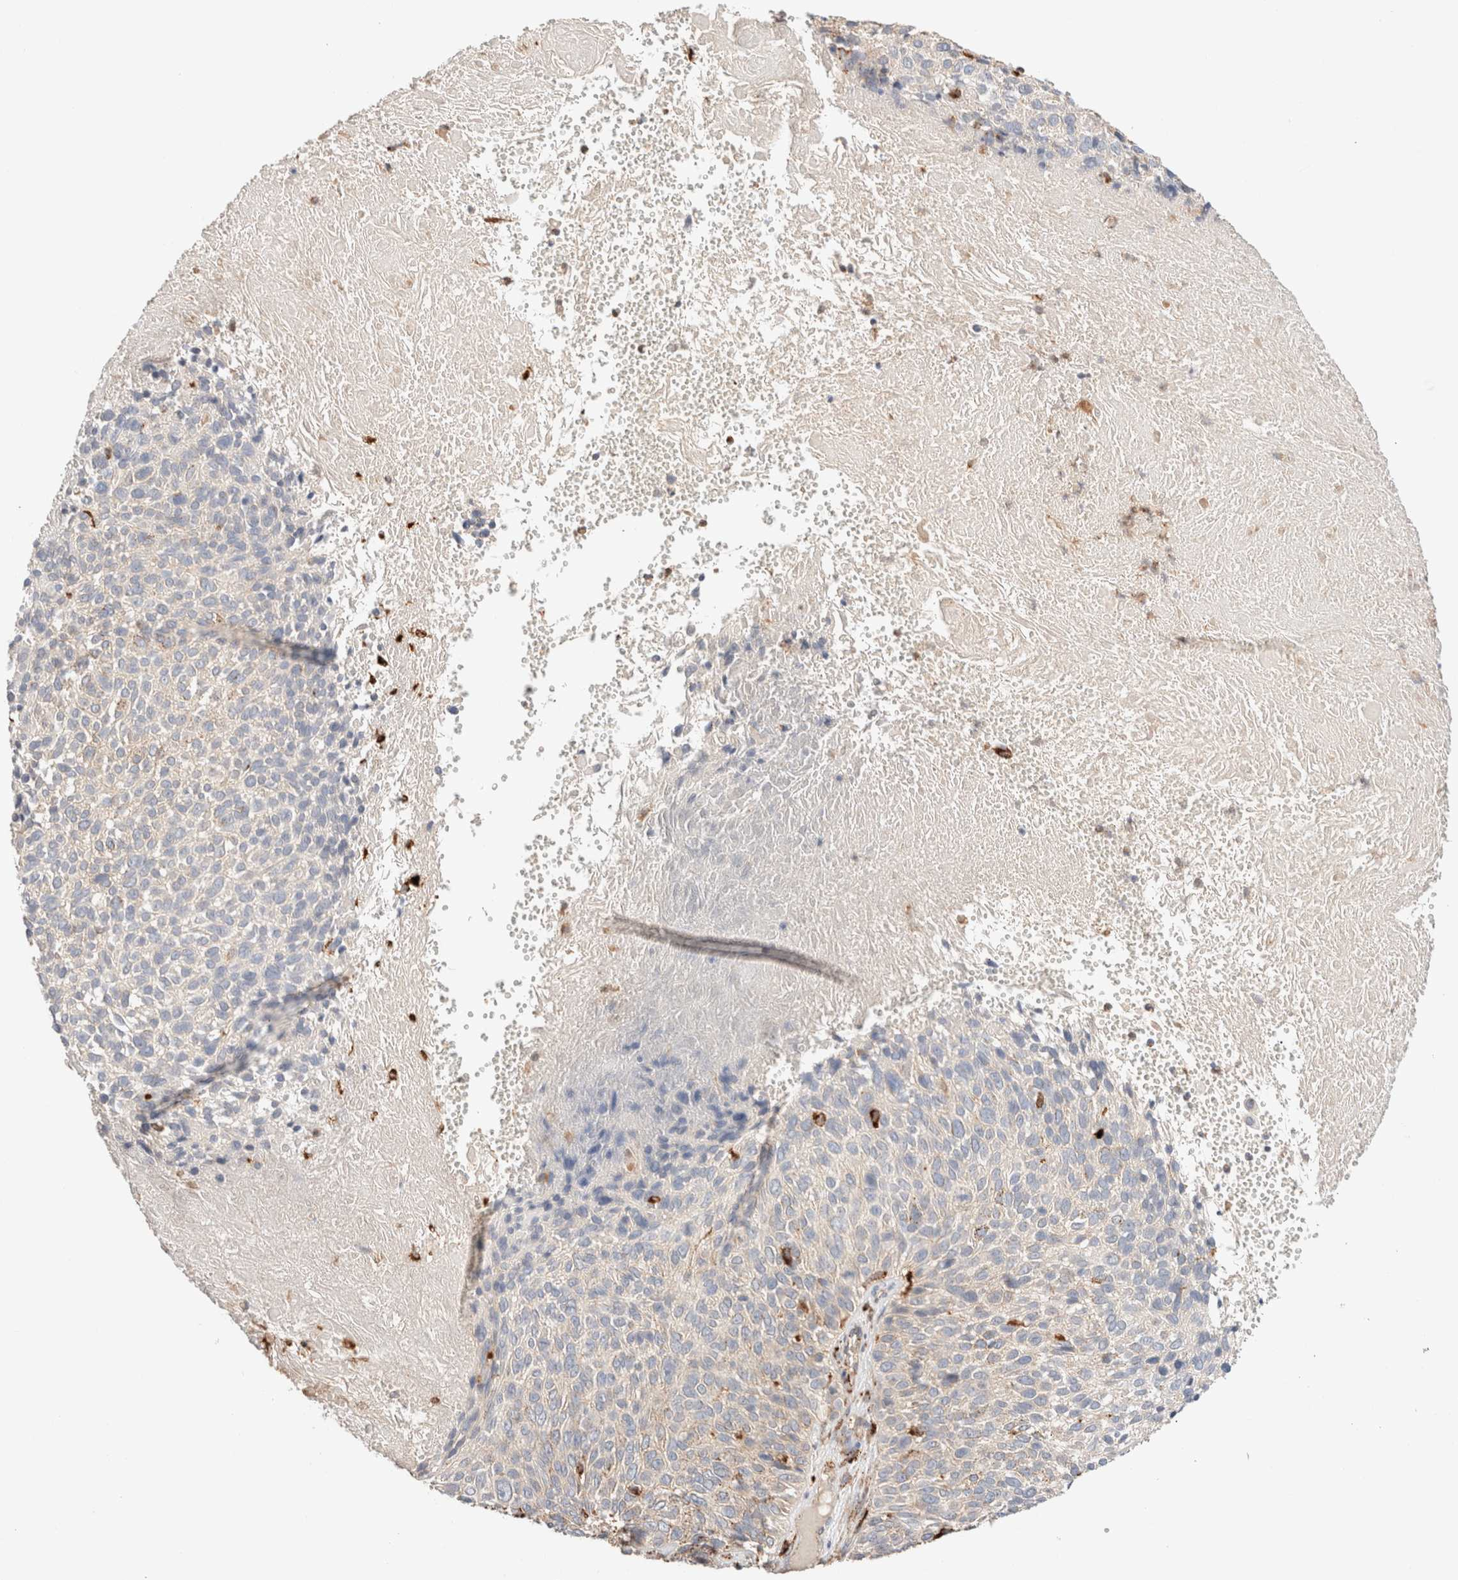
{"staining": {"intensity": "moderate", "quantity": "25%-75%", "location": "cytoplasmic/membranous"}, "tissue": "cervical cancer", "cell_type": "Tumor cells", "image_type": "cancer", "snomed": [{"axis": "morphology", "description": "Squamous cell carcinoma, NOS"}, {"axis": "topography", "description": "Cervix"}], "caption": "IHC photomicrograph of neoplastic tissue: human squamous cell carcinoma (cervical) stained using immunohistochemistry reveals medium levels of moderate protein expression localized specifically in the cytoplasmic/membranous of tumor cells, appearing as a cytoplasmic/membranous brown color.", "gene": "RABEPK", "patient": {"sex": "female", "age": 74}}